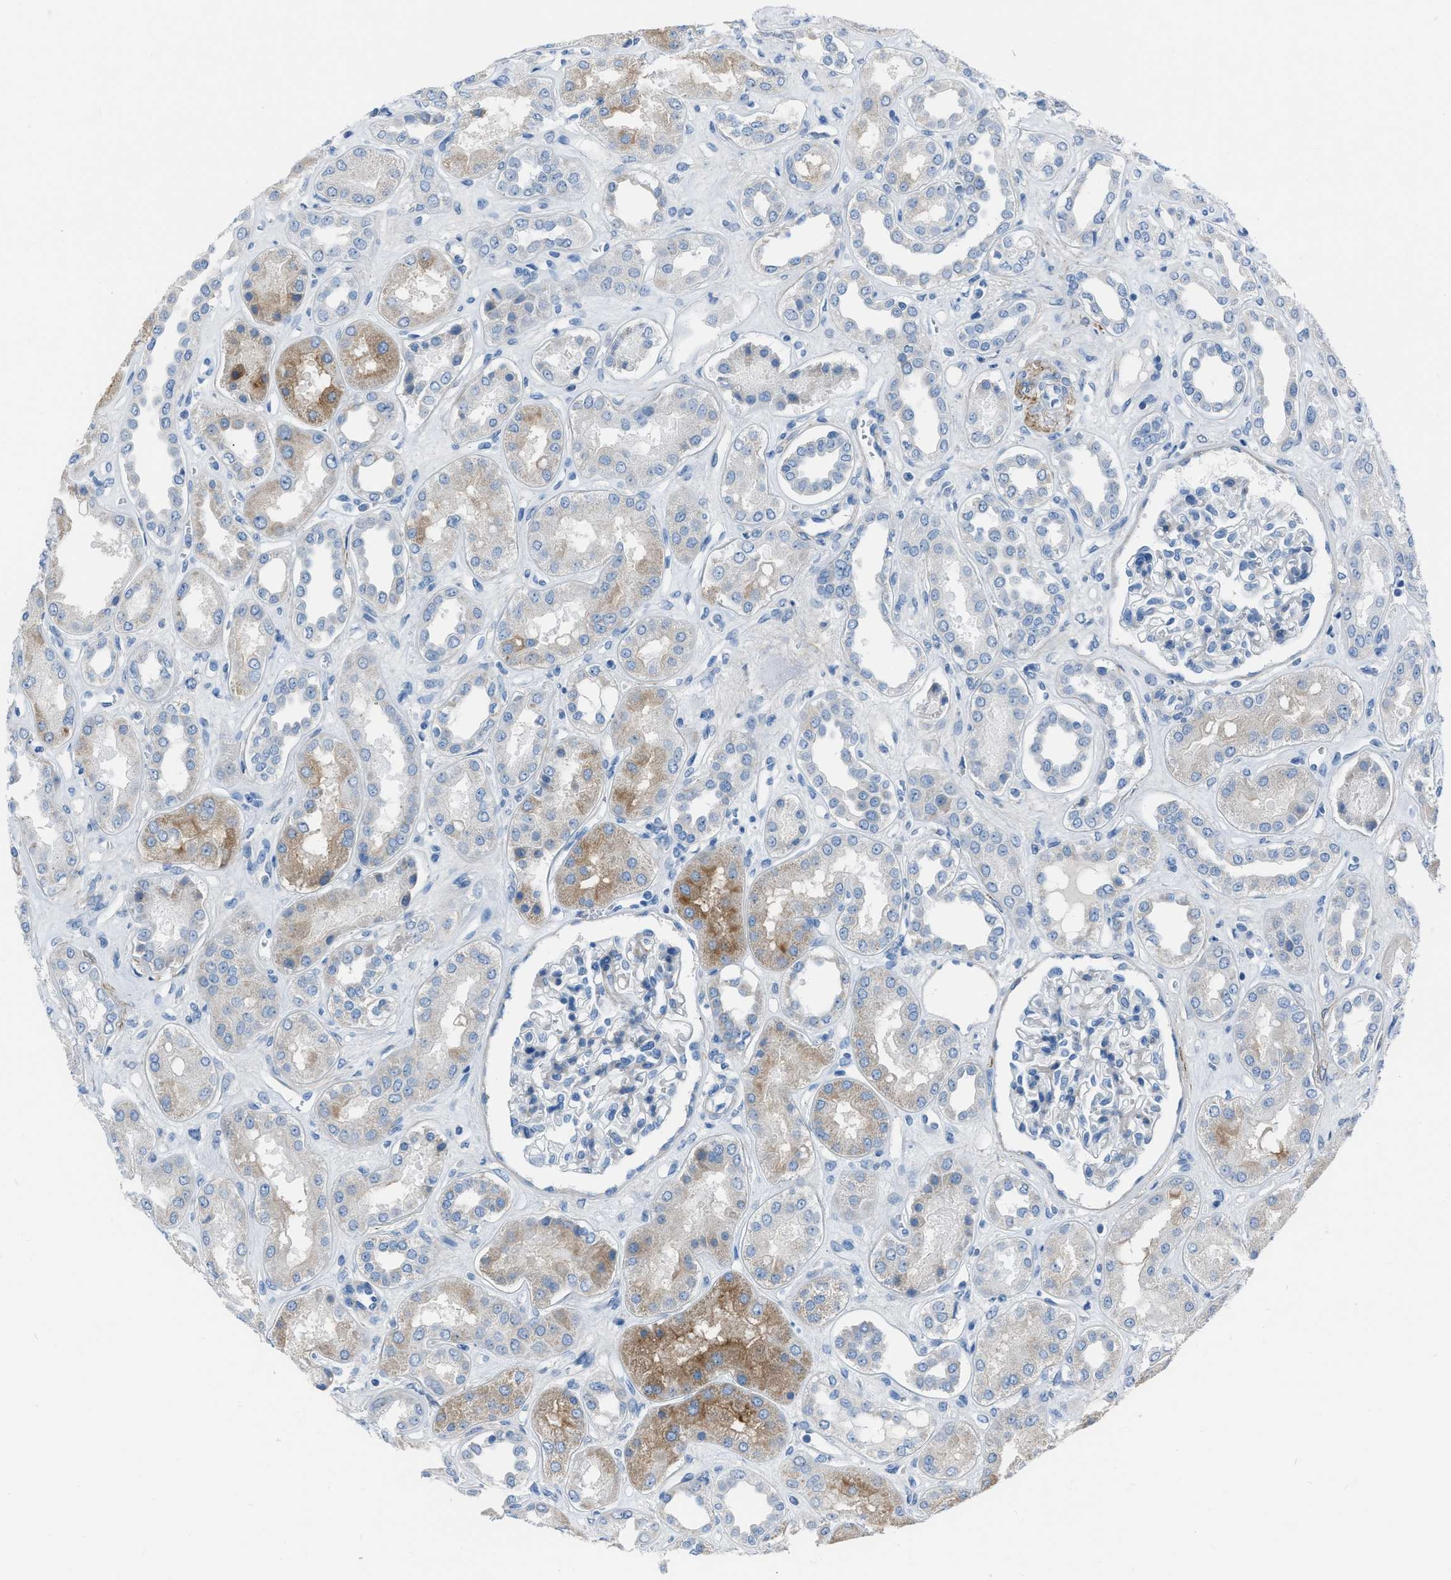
{"staining": {"intensity": "negative", "quantity": "none", "location": "none"}, "tissue": "kidney", "cell_type": "Cells in glomeruli", "image_type": "normal", "snomed": [{"axis": "morphology", "description": "Normal tissue, NOS"}, {"axis": "topography", "description": "Kidney"}], "caption": "Immunohistochemical staining of benign human kidney exhibits no significant staining in cells in glomeruli.", "gene": "SPATC1L", "patient": {"sex": "male", "age": 59}}